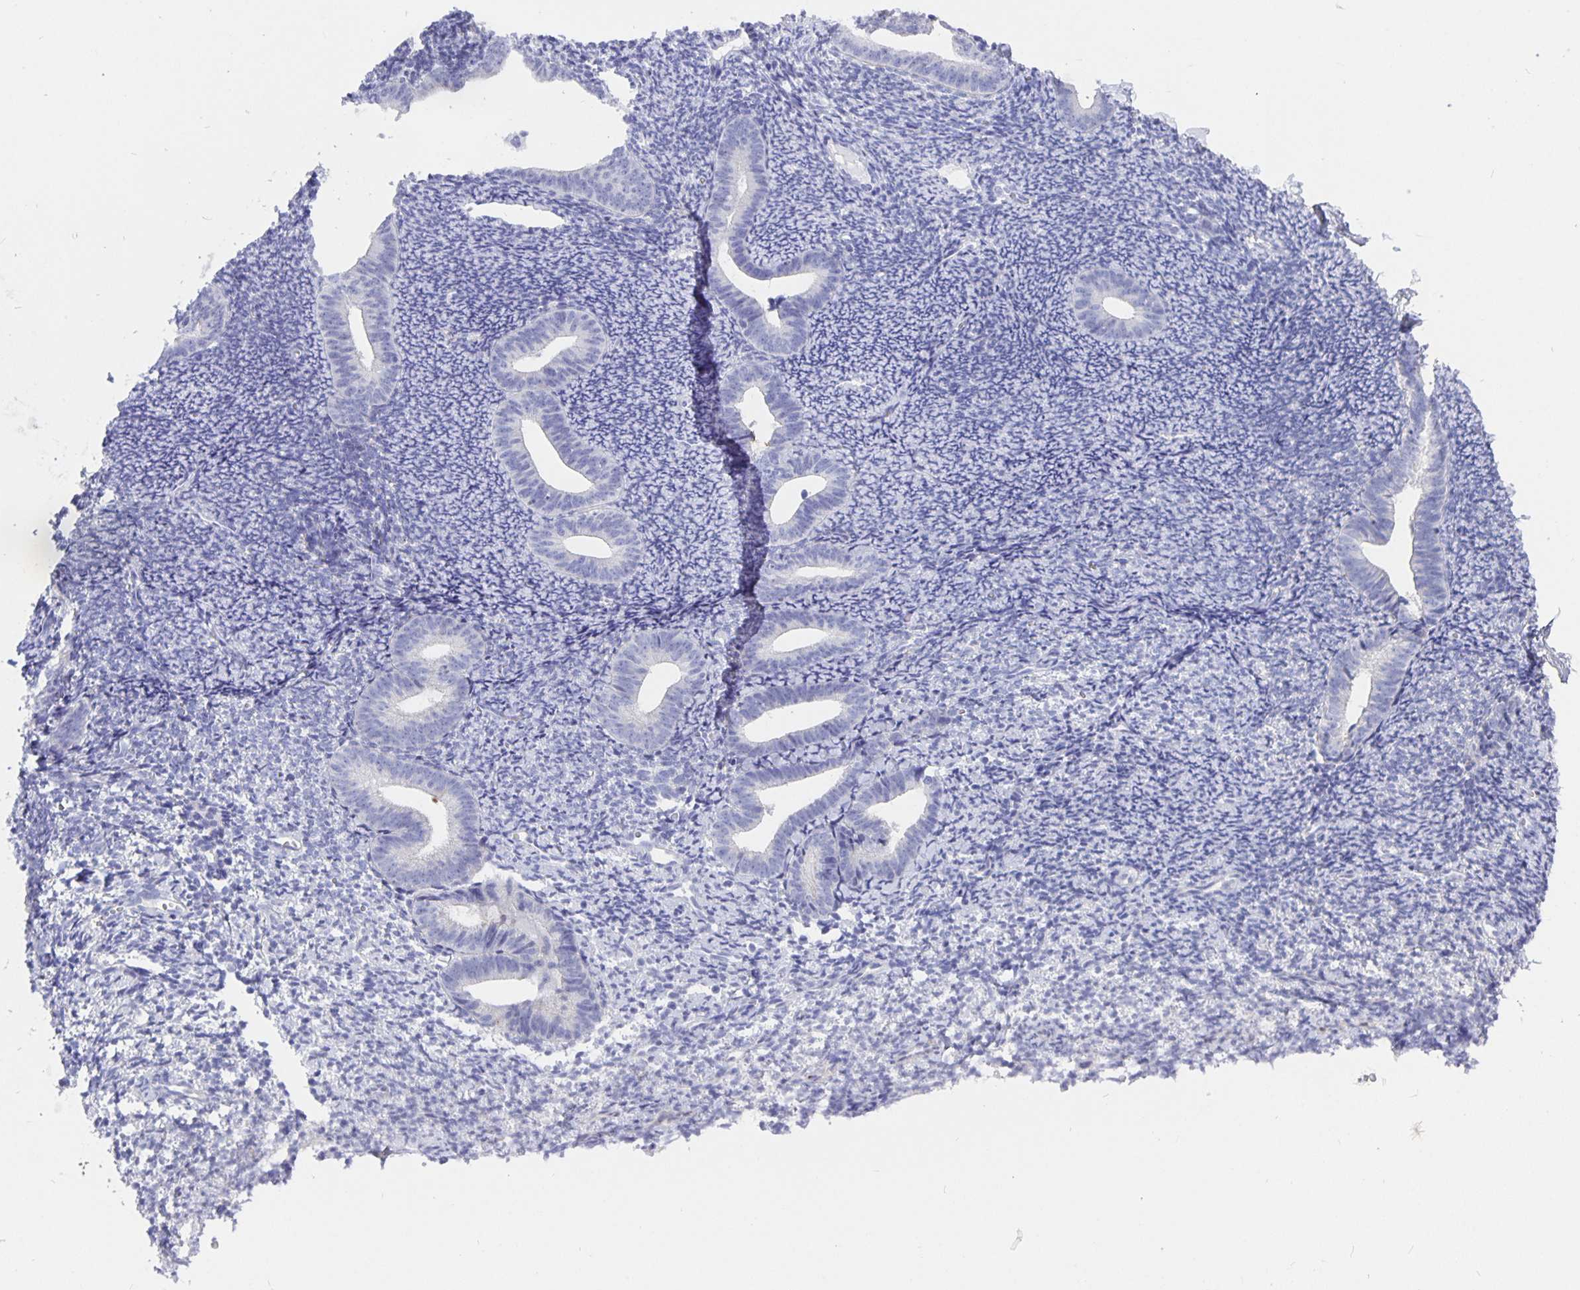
{"staining": {"intensity": "negative", "quantity": "none", "location": "none"}, "tissue": "endometrium", "cell_type": "Cells in endometrial stroma", "image_type": "normal", "snomed": [{"axis": "morphology", "description": "Normal tissue, NOS"}, {"axis": "topography", "description": "Endometrium"}], "caption": "Normal endometrium was stained to show a protein in brown. There is no significant positivity in cells in endometrial stroma. (DAB (3,3'-diaminobenzidine) immunohistochemistry (IHC) visualized using brightfield microscopy, high magnification).", "gene": "CFAP74", "patient": {"sex": "female", "age": 39}}